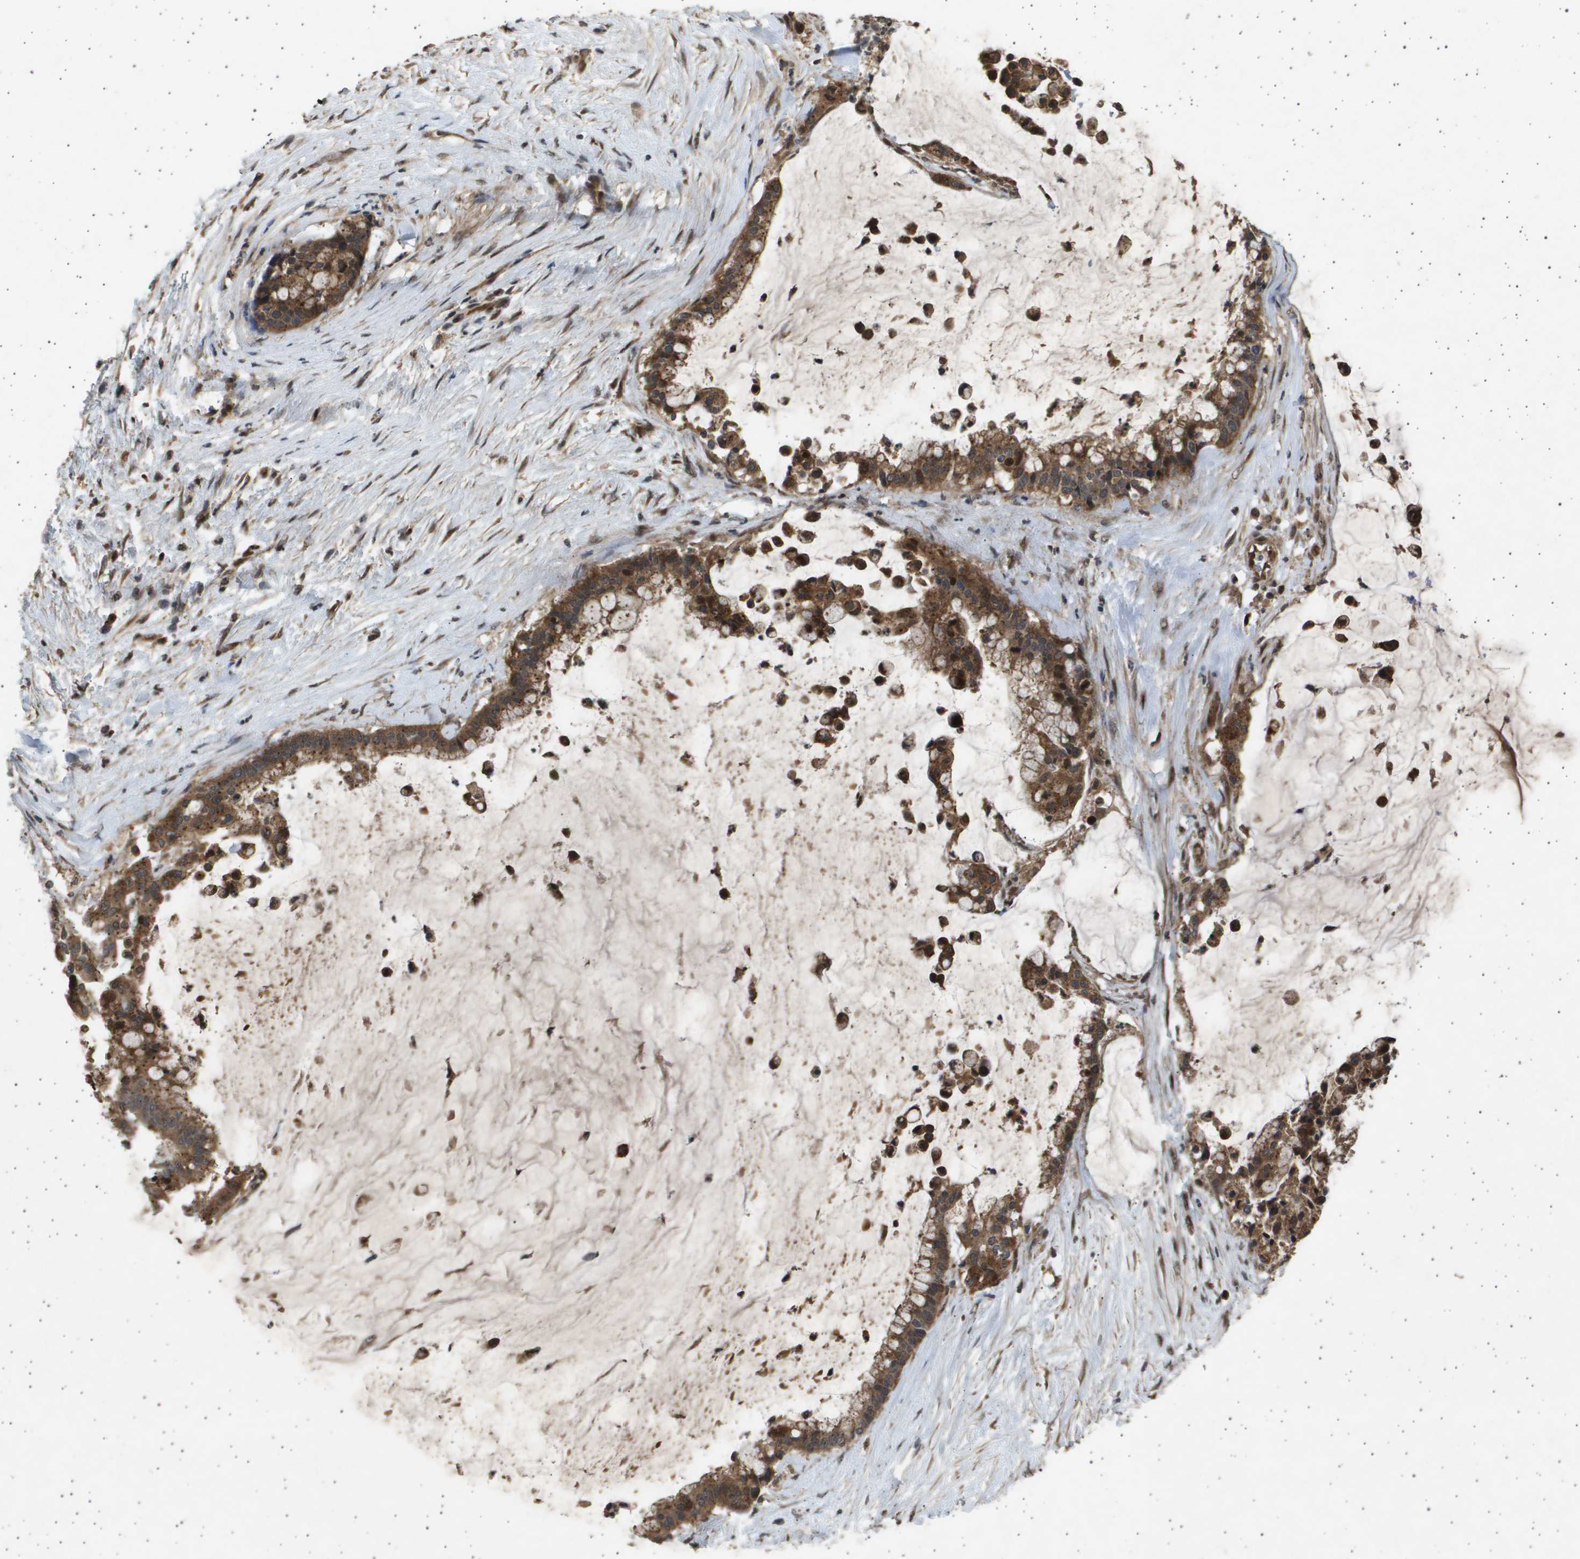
{"staining": {"intensity": "moderate", "quantity": ">75%", "location": "cytoplasmic/membranous,nuclear"}, "tissue": "pancreatic cancer", "cell_type": "Tumor cells", "image_type": "cancer", "snomed": [{"axis": "morphology", "description": "Adenocarcinoma, NOS"}, {"axis": "topography", "description": "Pancreas"}], "caption": "Immunohistochemistry (IHC) of adenocarcinoma (pancreatic) displays medium levels of moderate cytoplasmic/membranous and nuclear staining in approximately >75% of tumor cells.", "gene": "TNRC6A", "patient": {"sex": "male", "age": 41}}